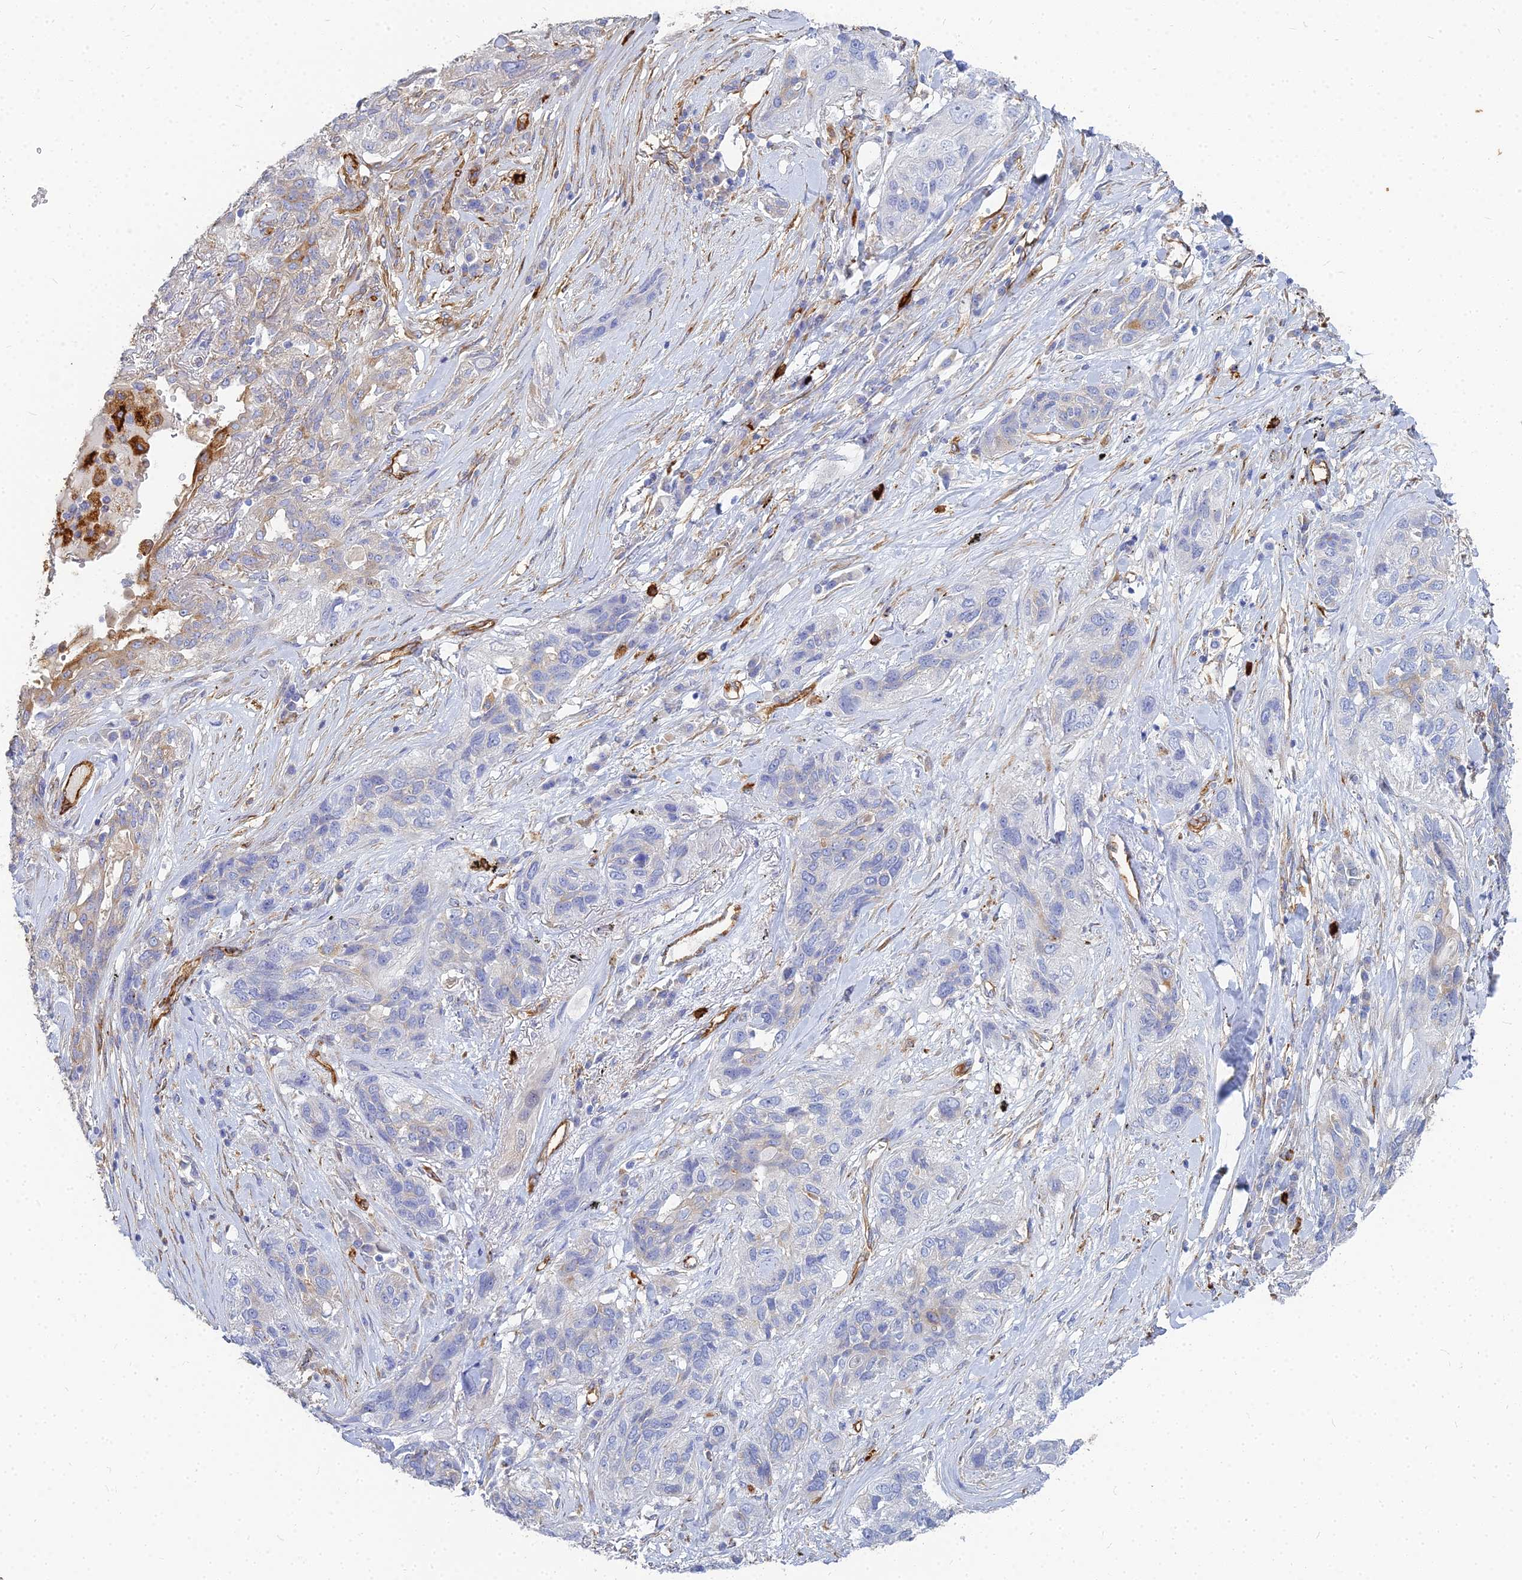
{"staining": {"intensity": "negative", "quantity": "none", "location": "none"}, "tissue": "lung cancer", "cell_type": "Tumor cells", "image_type": "cancer", "snomed": [{"axis": "morphology", "description": "Squamous cell carcinoma, NOS"}, {"axis": "topography", "description": "Lung"}], "caption": "Immunohistochemical staining of lung squamous cell carcinoma shows no significant staining in tumor cells.", "gene": "VAT1", "patient": {"sex": "female", "age": 70}}